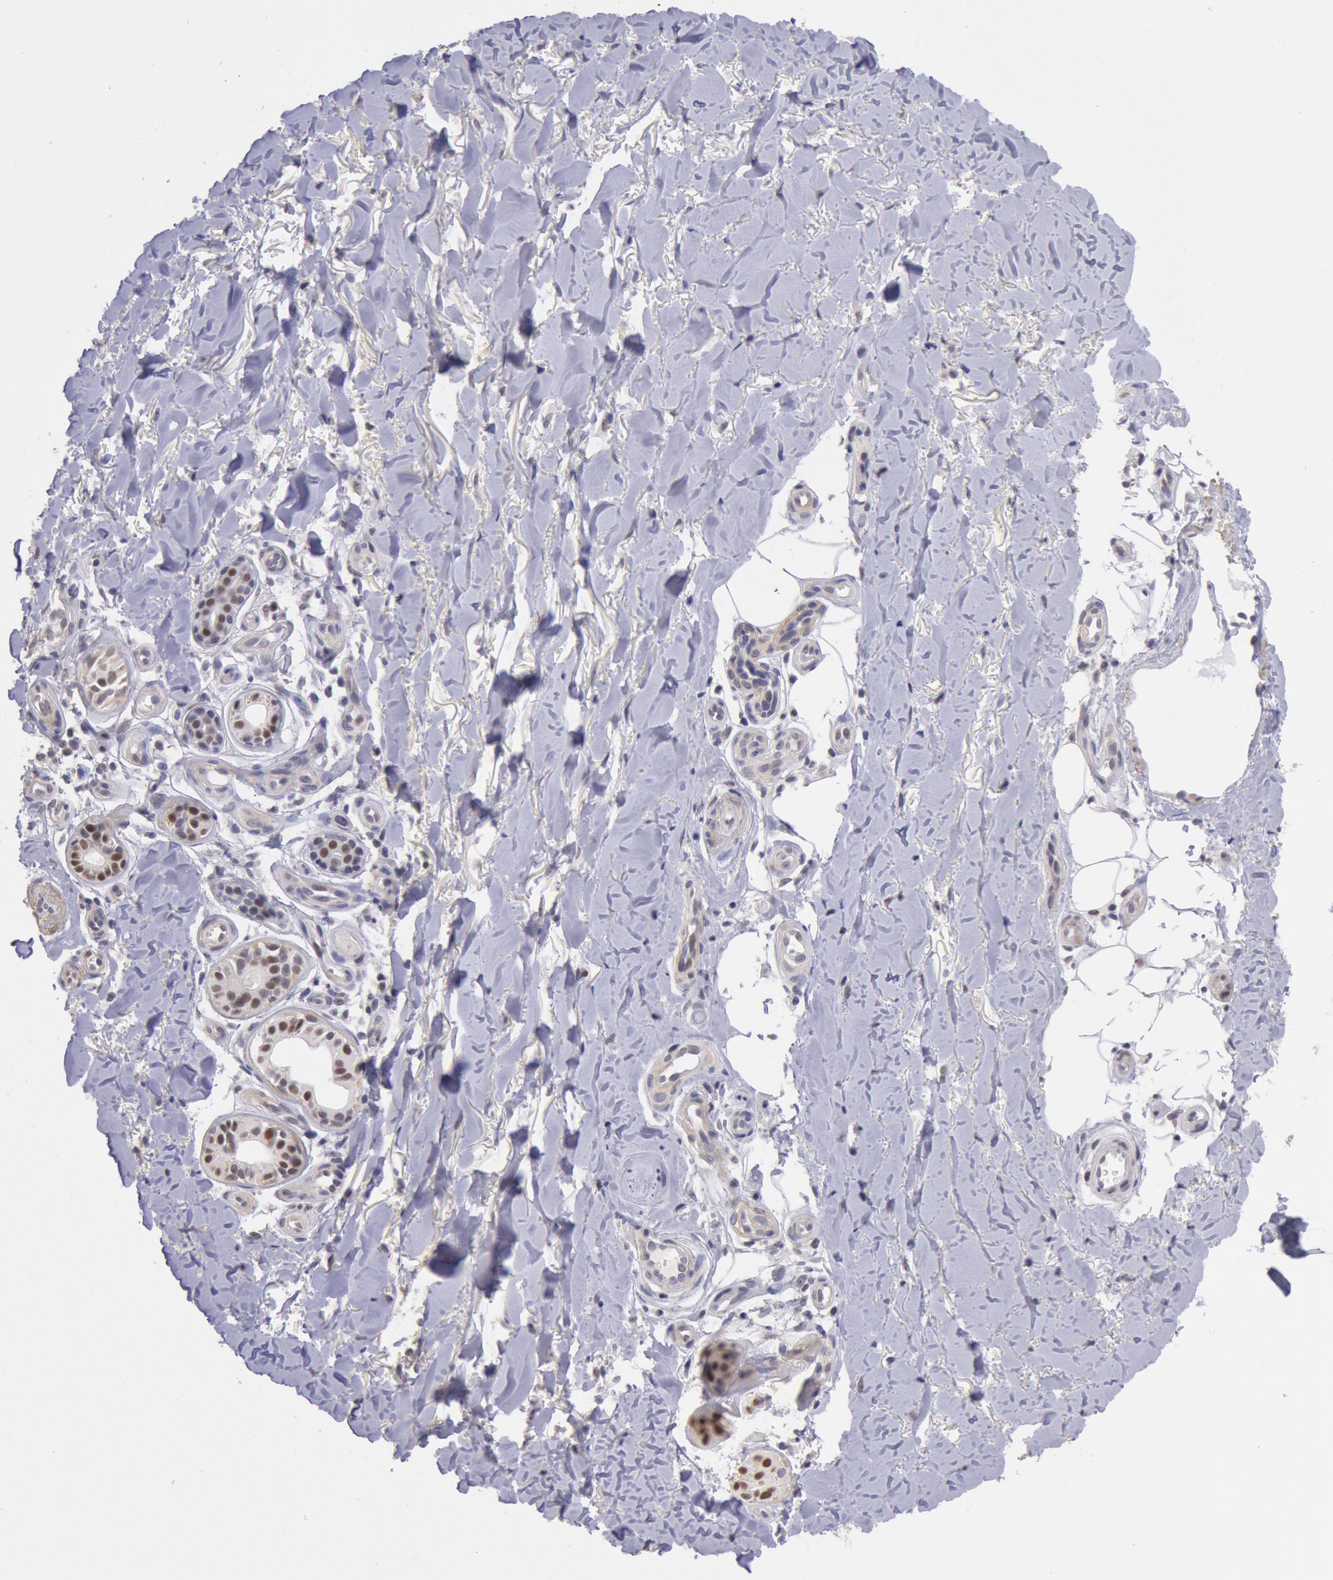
{"staining": {"intensity": "moderate", "quantity": "25%-75%", "location": "cytoplasmic/membranous,nuclear"}, "tissue": "skin cancer", "cell_type": "Tumor cells", "image_type": "cancer", "snomed": [{"axis": "morphology", "description": "Basal cell carcinoma"}, {"axis": "topography", "description": "Skin"}], "caption": "Protein staining shows moderate cytoplasmic/membranous and nuclear expression in about 25%-75% of tumor cells in basal cell carcinoma (skin).", "gene": "MYH7", "patient": {"sex": "male", "age": 81}}